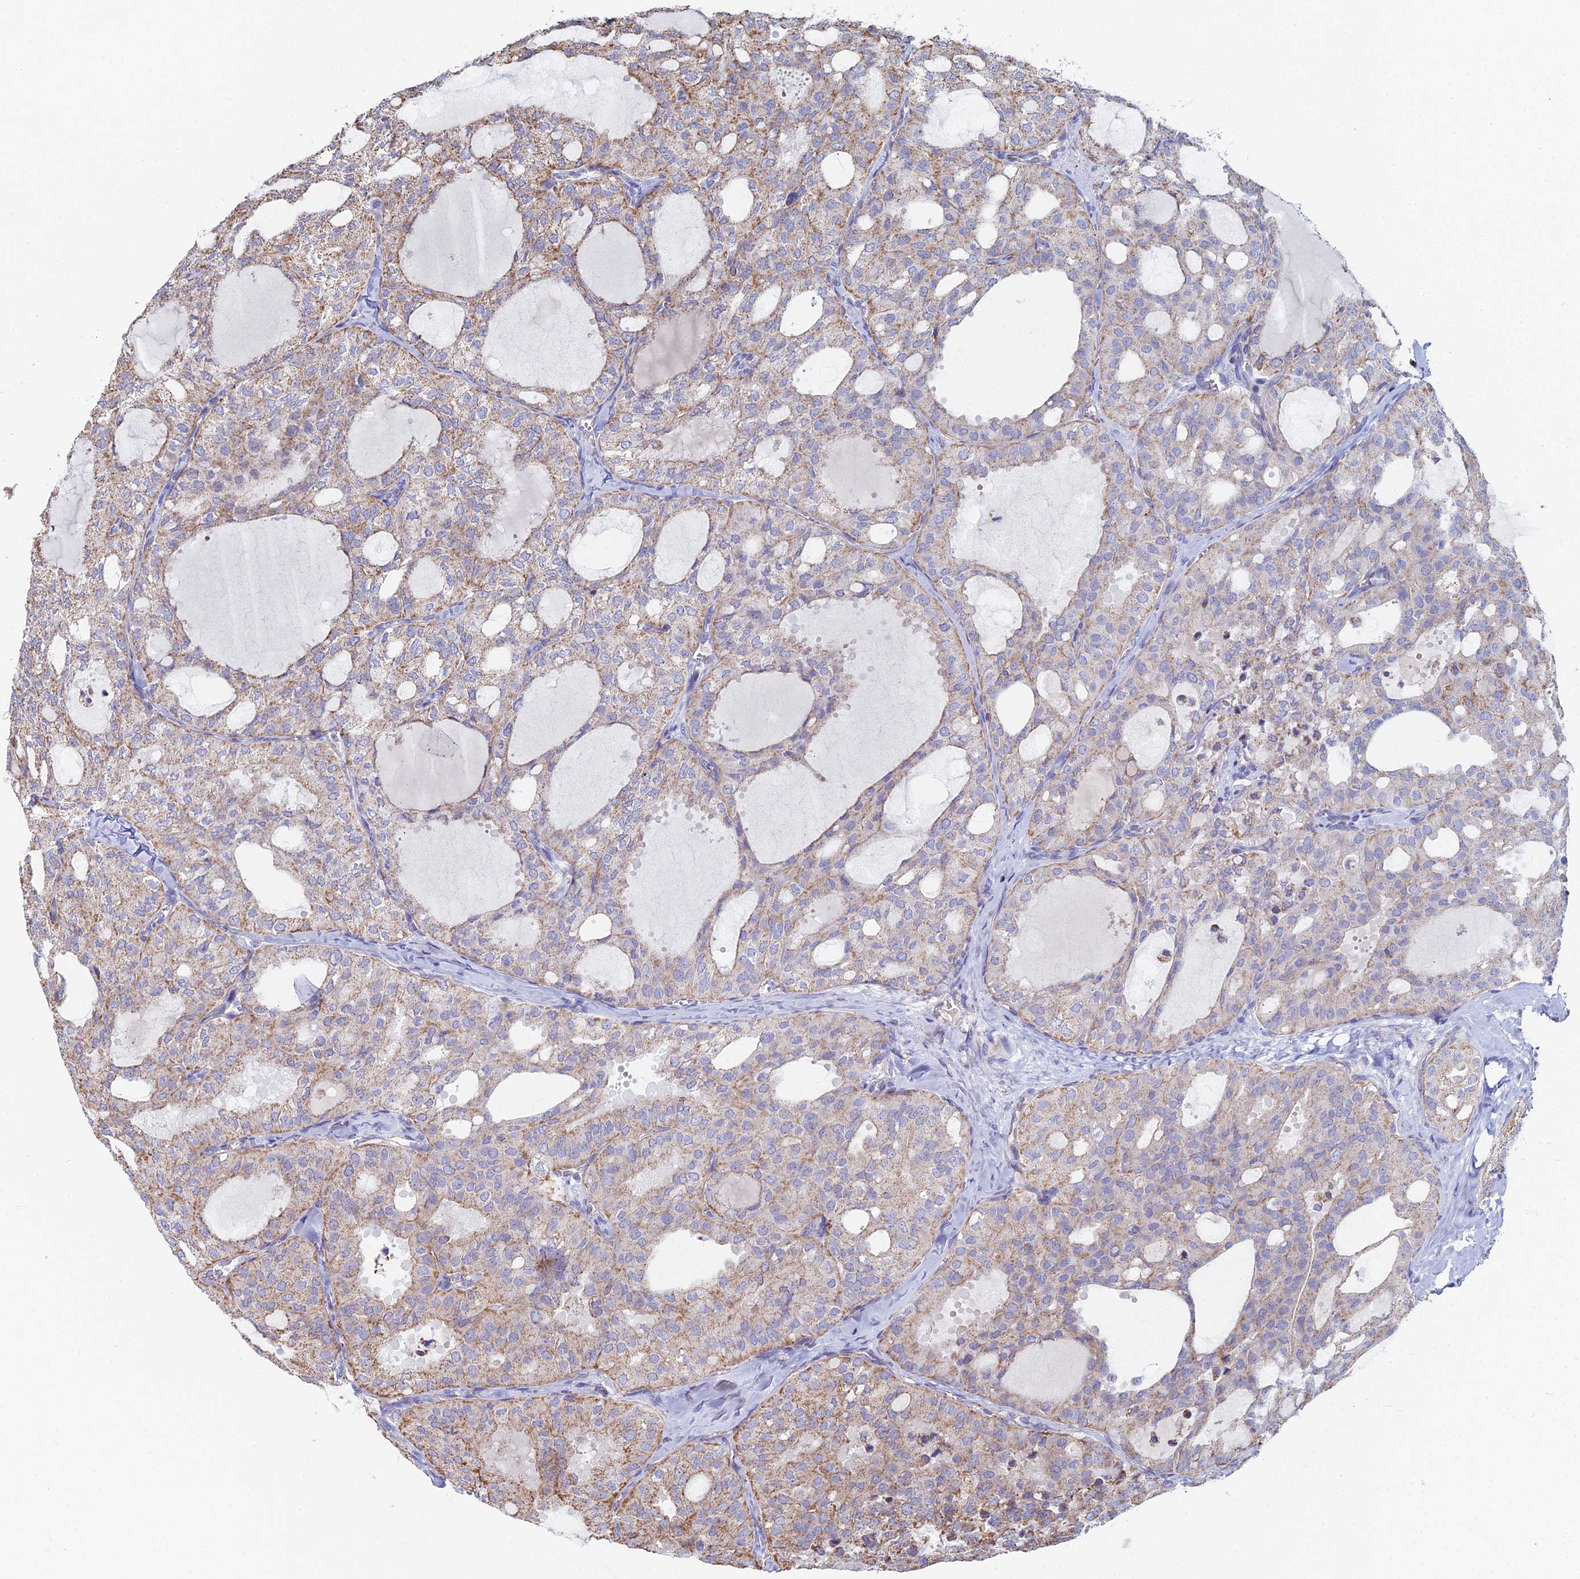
{"staining": {"intensity": "moderate", "quantity": "25%-75%", "location": "cytoplasmic/membranous"}, "tissue": "thyroid cancer", "cell_type": "Tumor cells", "image_type": "cancer", "snomed": [{"axis": "morphology", "description": "Follicular adenoma carcinoma, NOS"}, {"axis": "topography", "description": "Thyroid gland"}], "caption": "Follicular adenoma carcinoma (thyroid) tissue exhibits moderate cytoplasmic/membranous expression in approximately 25%-75% of tumor cells, visualized by immunohistochemistry.", "gene": "SPOCK2", "patient": {"sex": "male", "age": 75}}